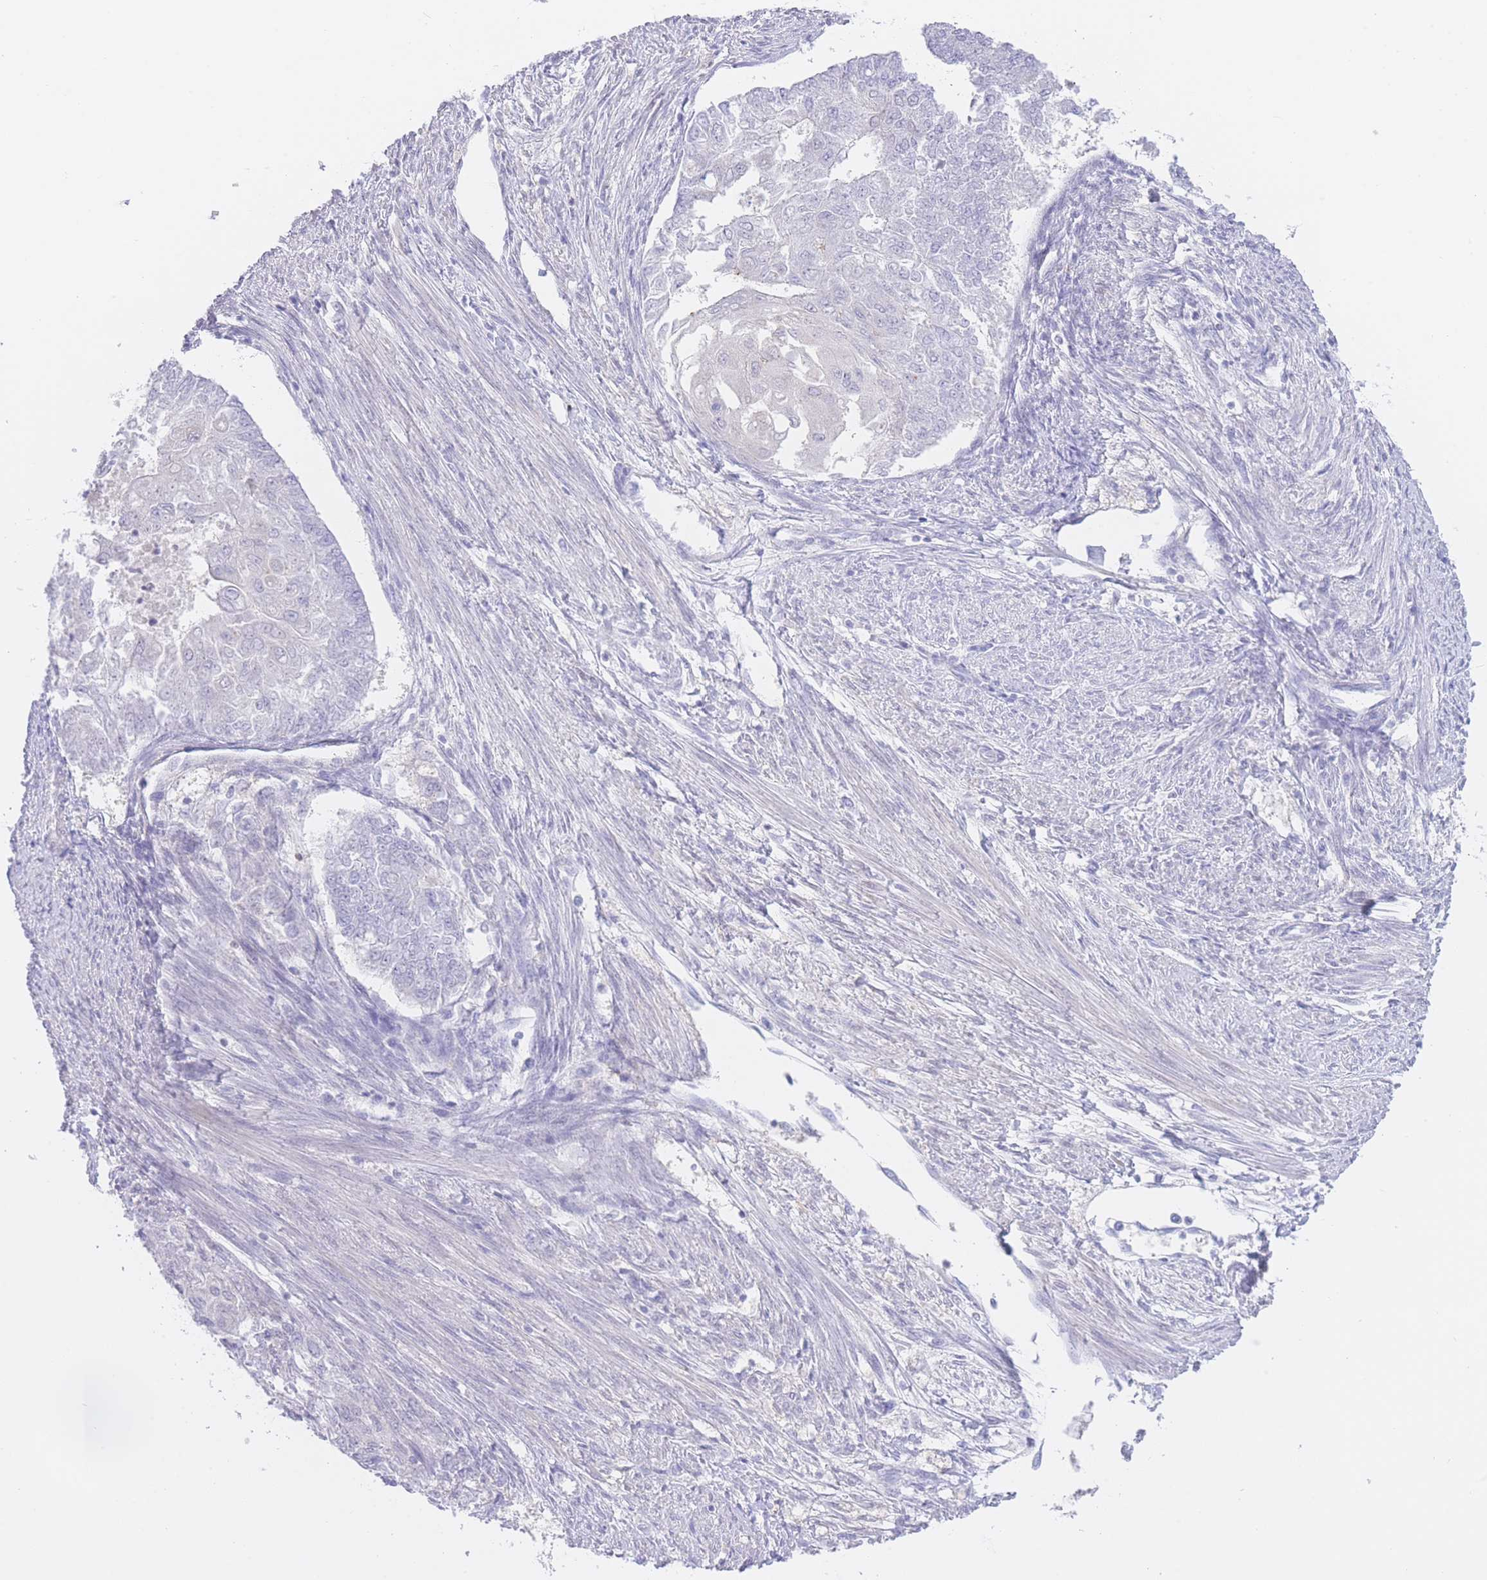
{"staining": {"intensity": "negative", "quantity": "none", "location": "none"}, "tissue": "endometrial cancer", "cell_type": "Tumor cells", "image_type": "cancer", "snomed": [{"axis": "morphology", "description": "Adenocarcinoma, NOS"}, {"axis": "topography", "description": "Endometrium"}], "caption": "An IHC image of endometrial cancer (adenocarcinoma) is shown. There is no staining in tumor cells of endometrial cancer (adenocarcinoma).", "gene": "ZNF212", "patient": {"sex": "female", "age": 32}}